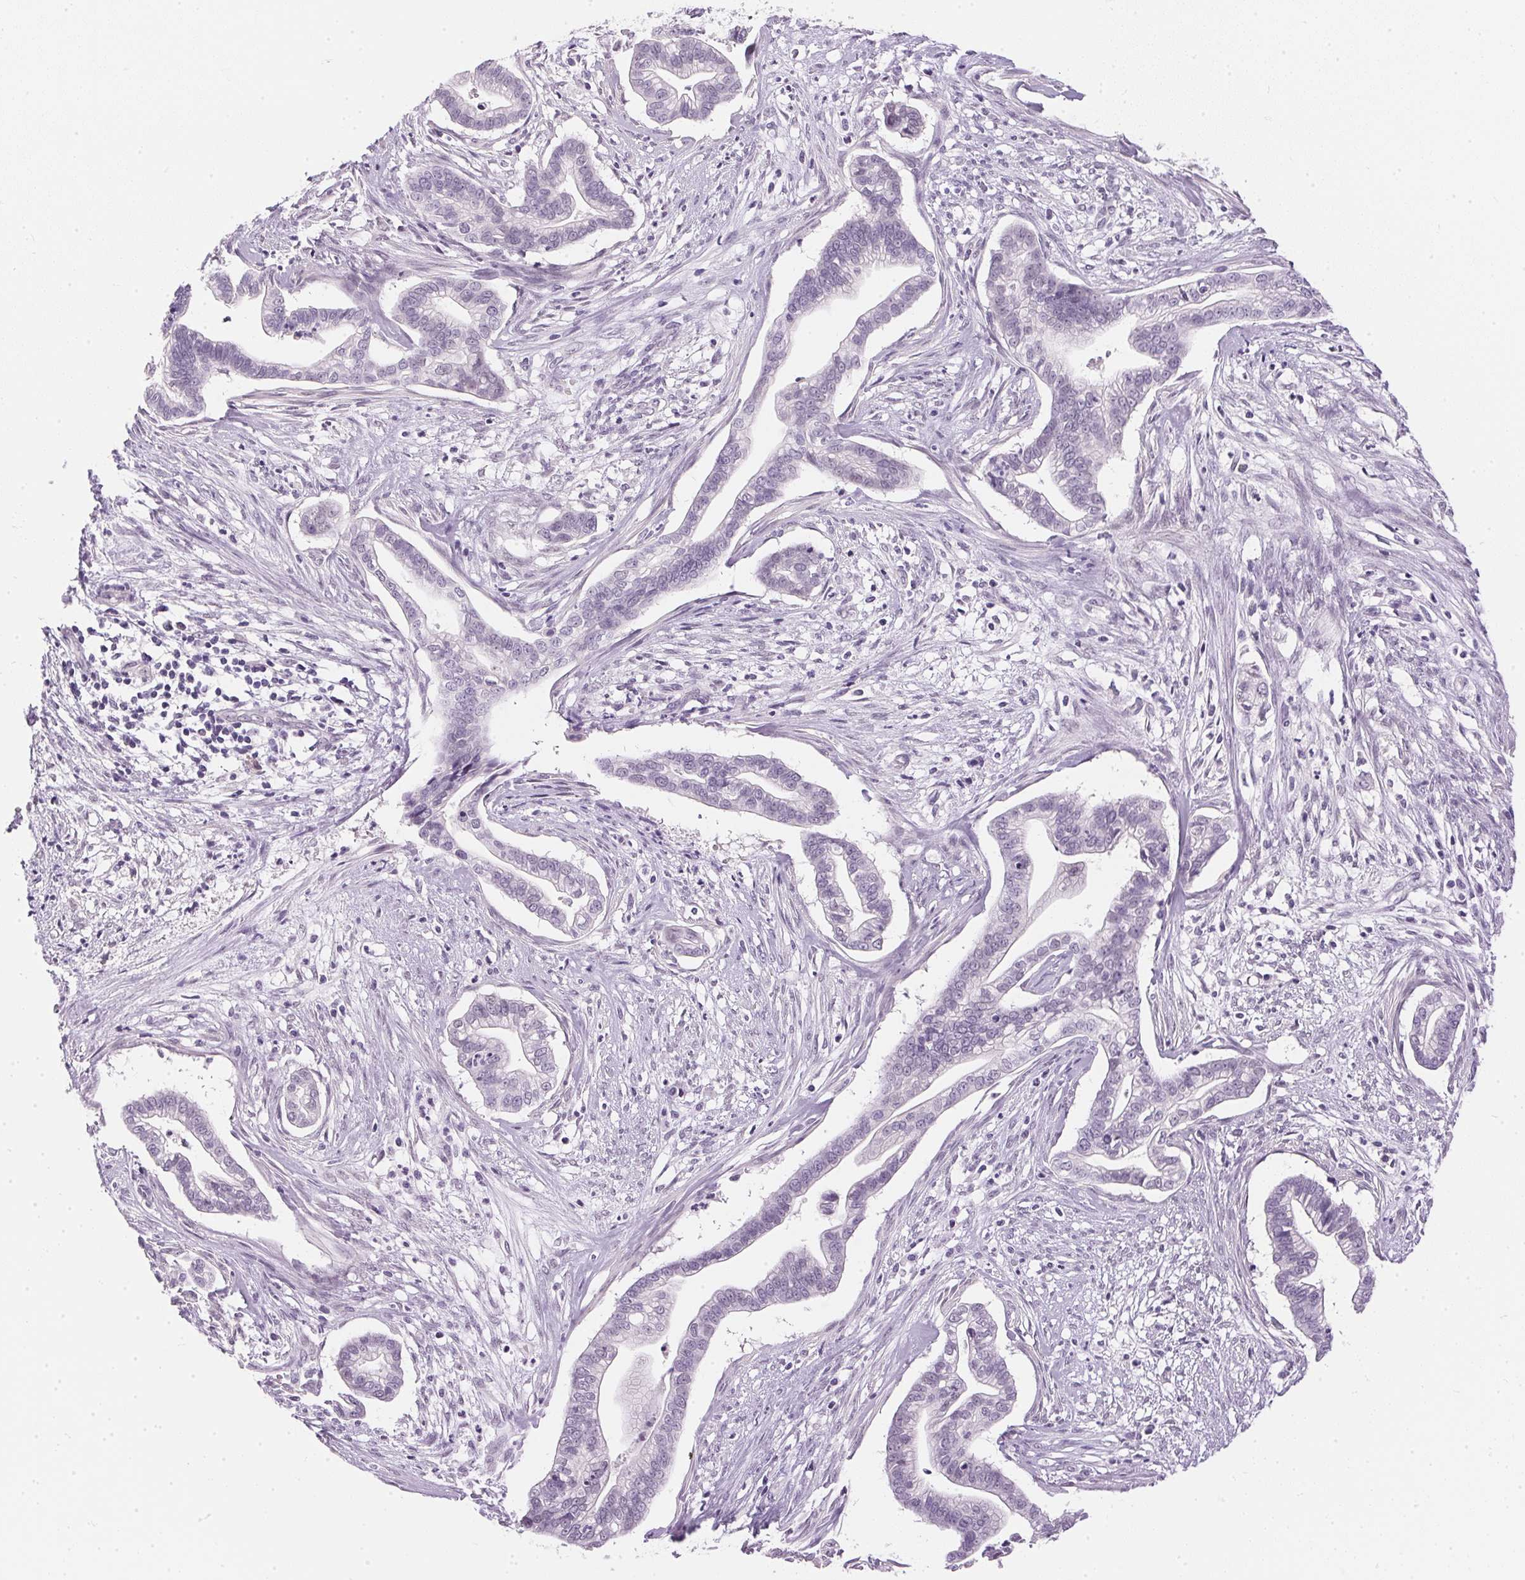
{"staining": {"intensity": "negative", "quantity": "none", "location": "none"}, "tissue": "cervical cancer", "cell_type": "Tumor cells", "image_type": "cancer", "snomed": [{"axis": "morphology", "description": "Adenocarcinoma, NOS"}, {"axis": "topography", "description": "Cervix"}], "caption": "Cervical cancer was stained to show a protein in brown. There is no significant staining in tumor cells.", "gene": "GBP6", "patient": {"sex": "female", "age": 62}}